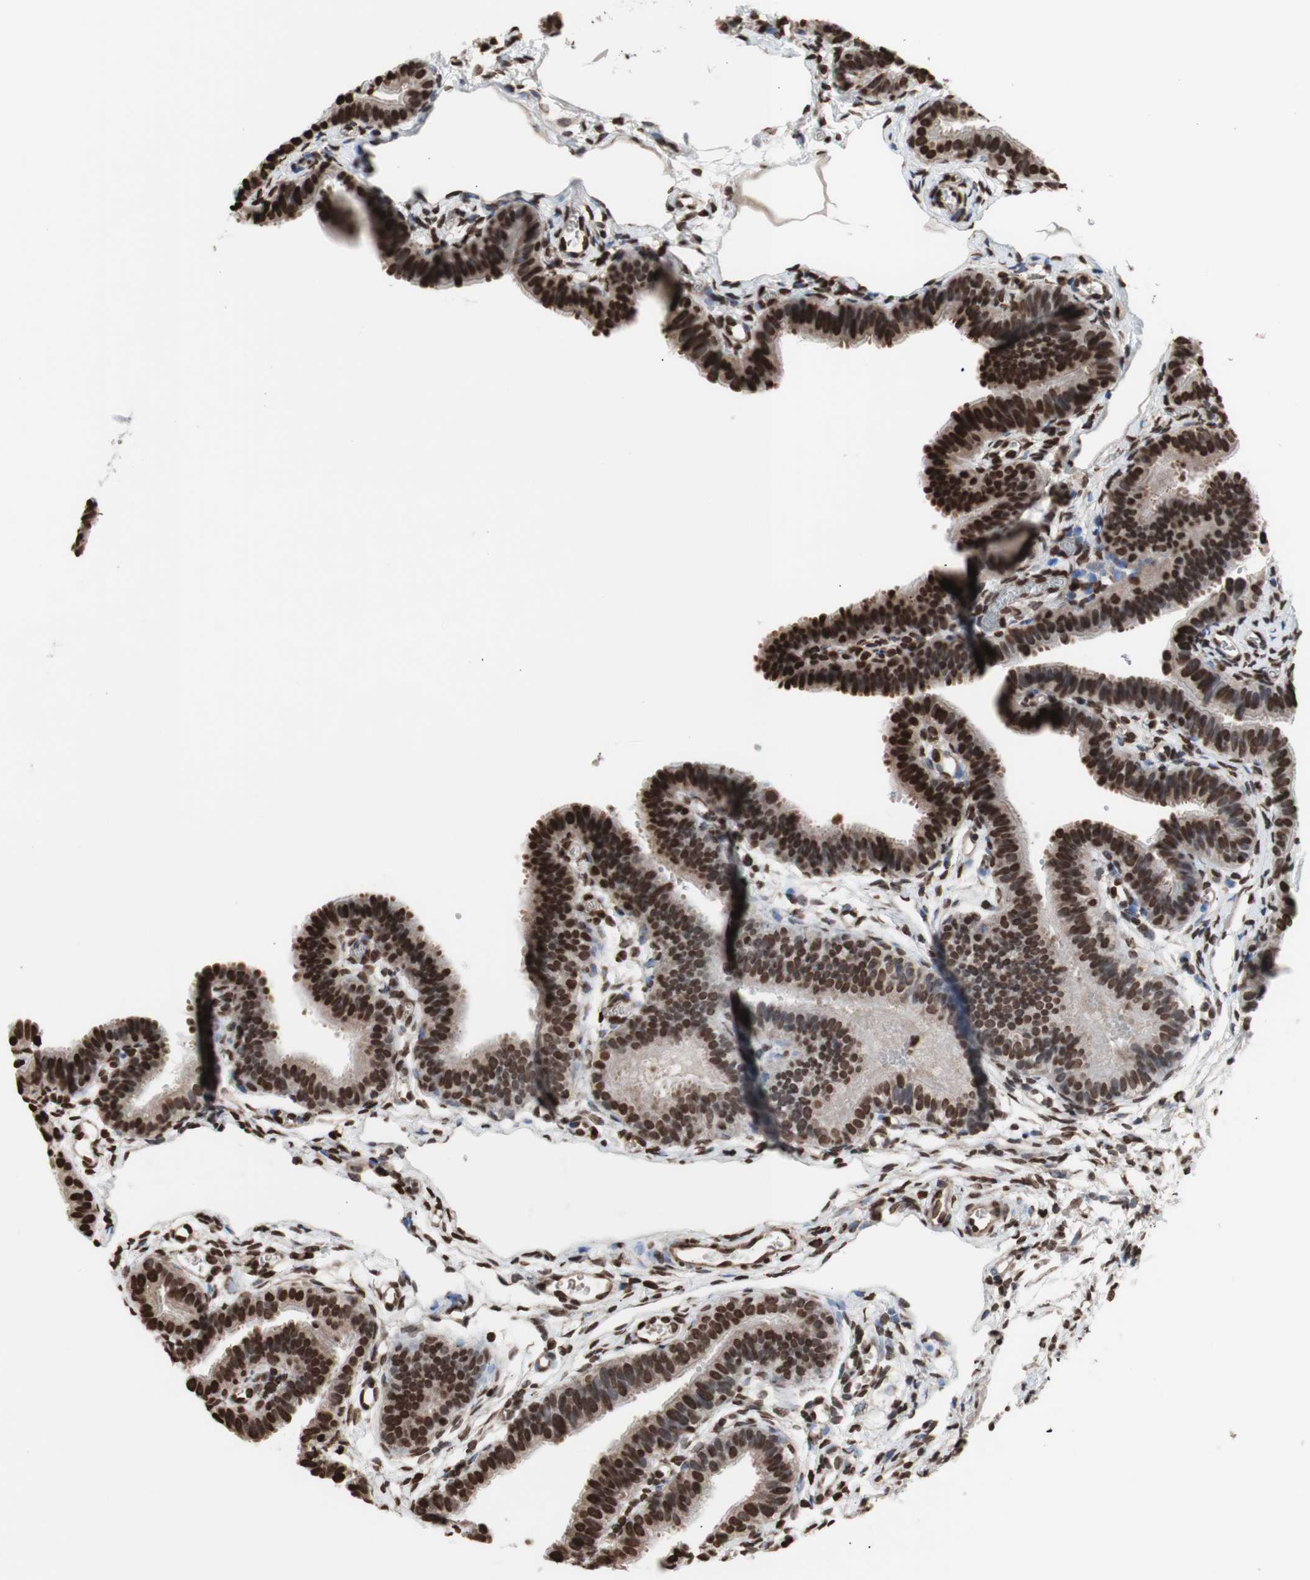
{"staining": {"intensity": "strong", "quantity": ">75%", "location": "nuclear"}, "tissue": "fallopian tube", "cell_type": "Glandular cells", "image_type": "normal", "snomed": [{"axis": "morphology", "description": "Normal tissue, NOS"}, {"axis": "topography", "description": "Fallopian tube"}, {"axis": "topography", "description": "Placenta"}], "caption": "High-magnification brightfield microscopy of unremarkable fallopian tube stained with DAB (3,3'-diaminobenzidine) (brown) and counterstained with hematoxylin (blue). glandular cells exhibit strong nuclear positivity is present in about>75% of cells. (IHC, brightfield microscopy, high magnification).", "gene": "SNAI2", "patient": {"sex": "female", "age": 34}}